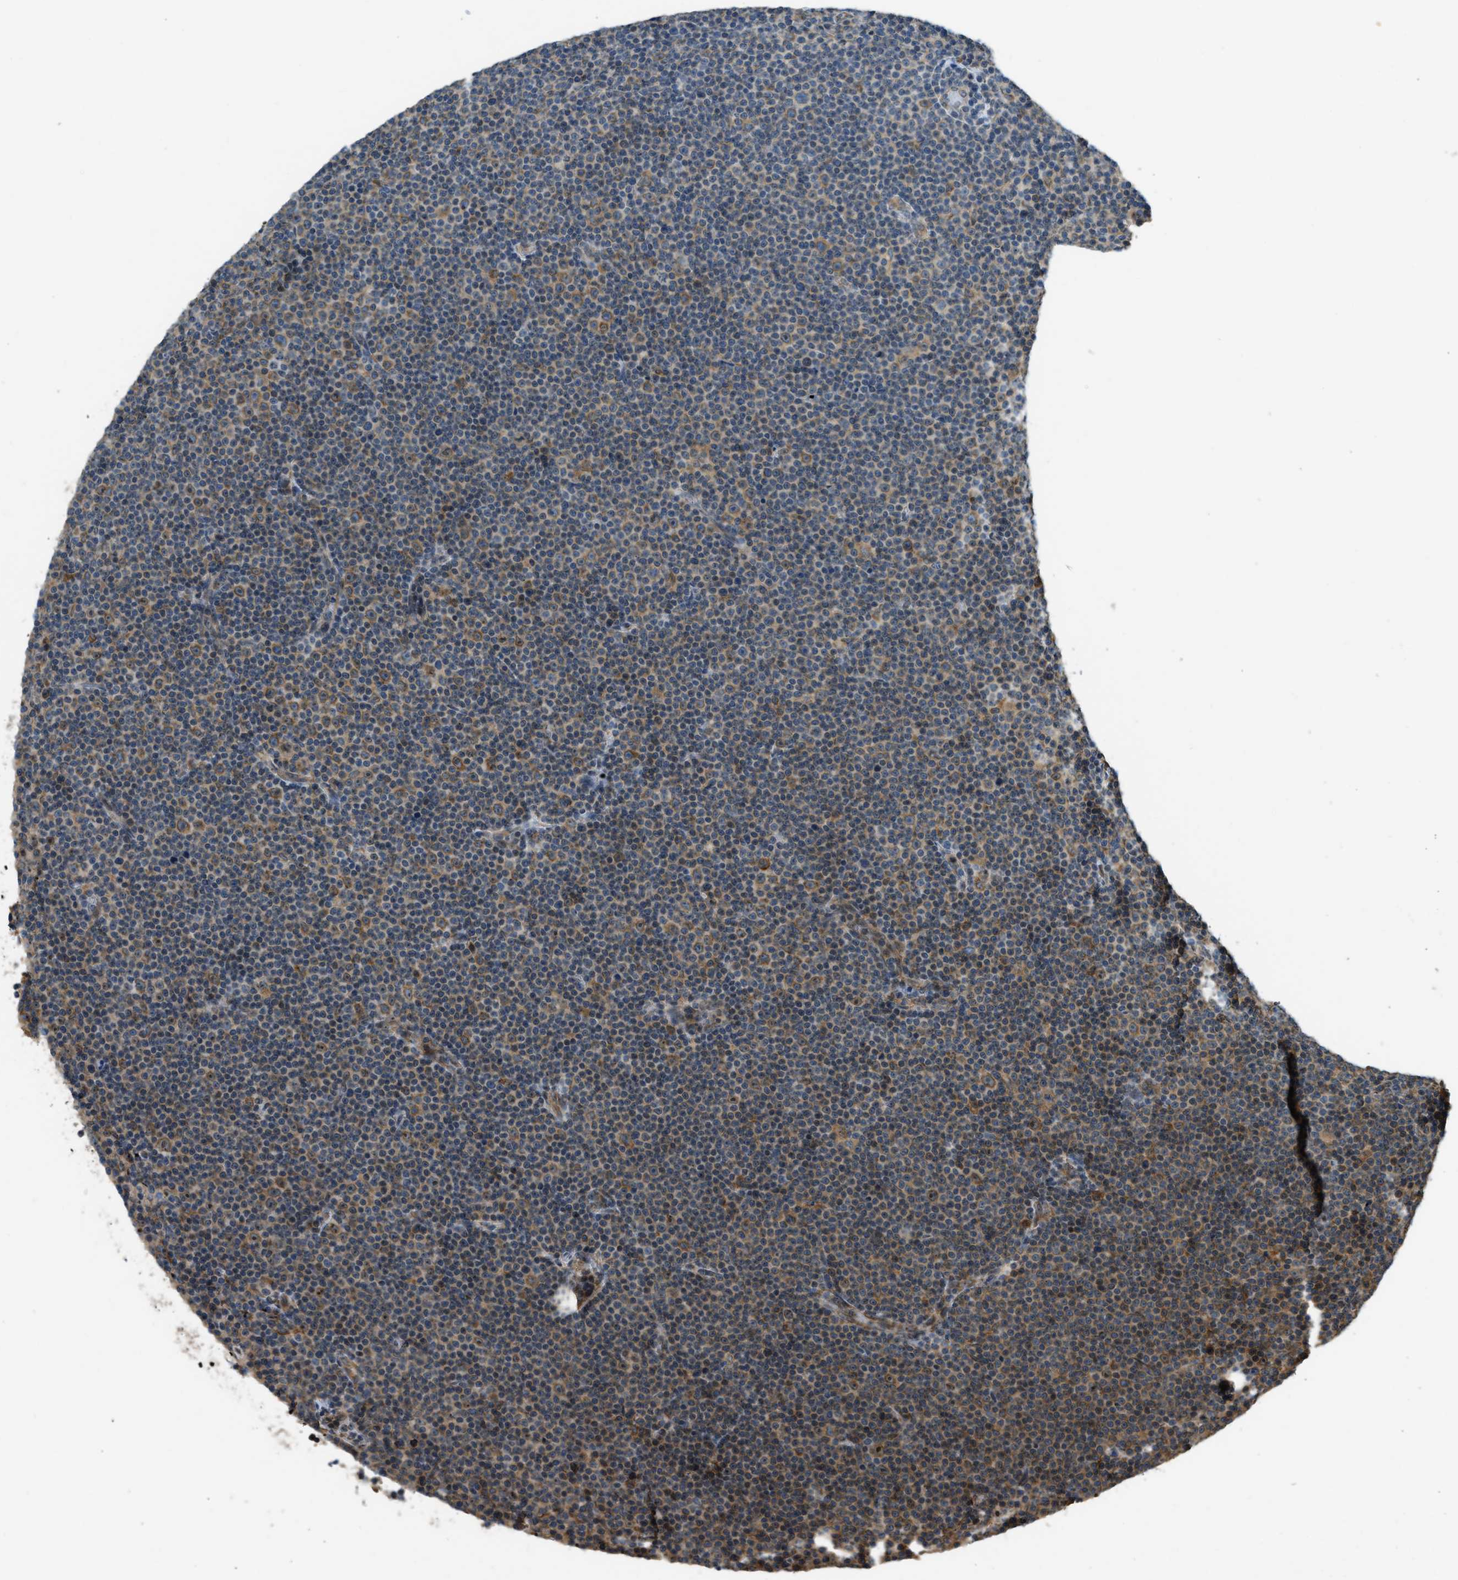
{"staining": {"intensity": "moderate", "quantity": "25%-75%", "location": "cytoplasmic/membranous,nuclear"}, "tissue": "lymphoma", "cell_type": "Tumor cells", "image_type": "cancer", "snomed": [{"axis": "morphology", "description": "Malignant lymphoma, non-Hodgkin's type, Low grade"}, {"axis": "topography", "description": "Lymph node"}], "caption": "Low-grade malignant lymphoma, non-Hodgkin's type tissue reveals moderate cytoplasmic/membranous and nuclear expression in approximately 25%-75% of tumor cells, visualized by immunohistochemistry. (brown staining indicates protein expression, while blue staining denotes nuclei).", "gene": "OS9", "patient": {"sex": "female", "age": 67}}